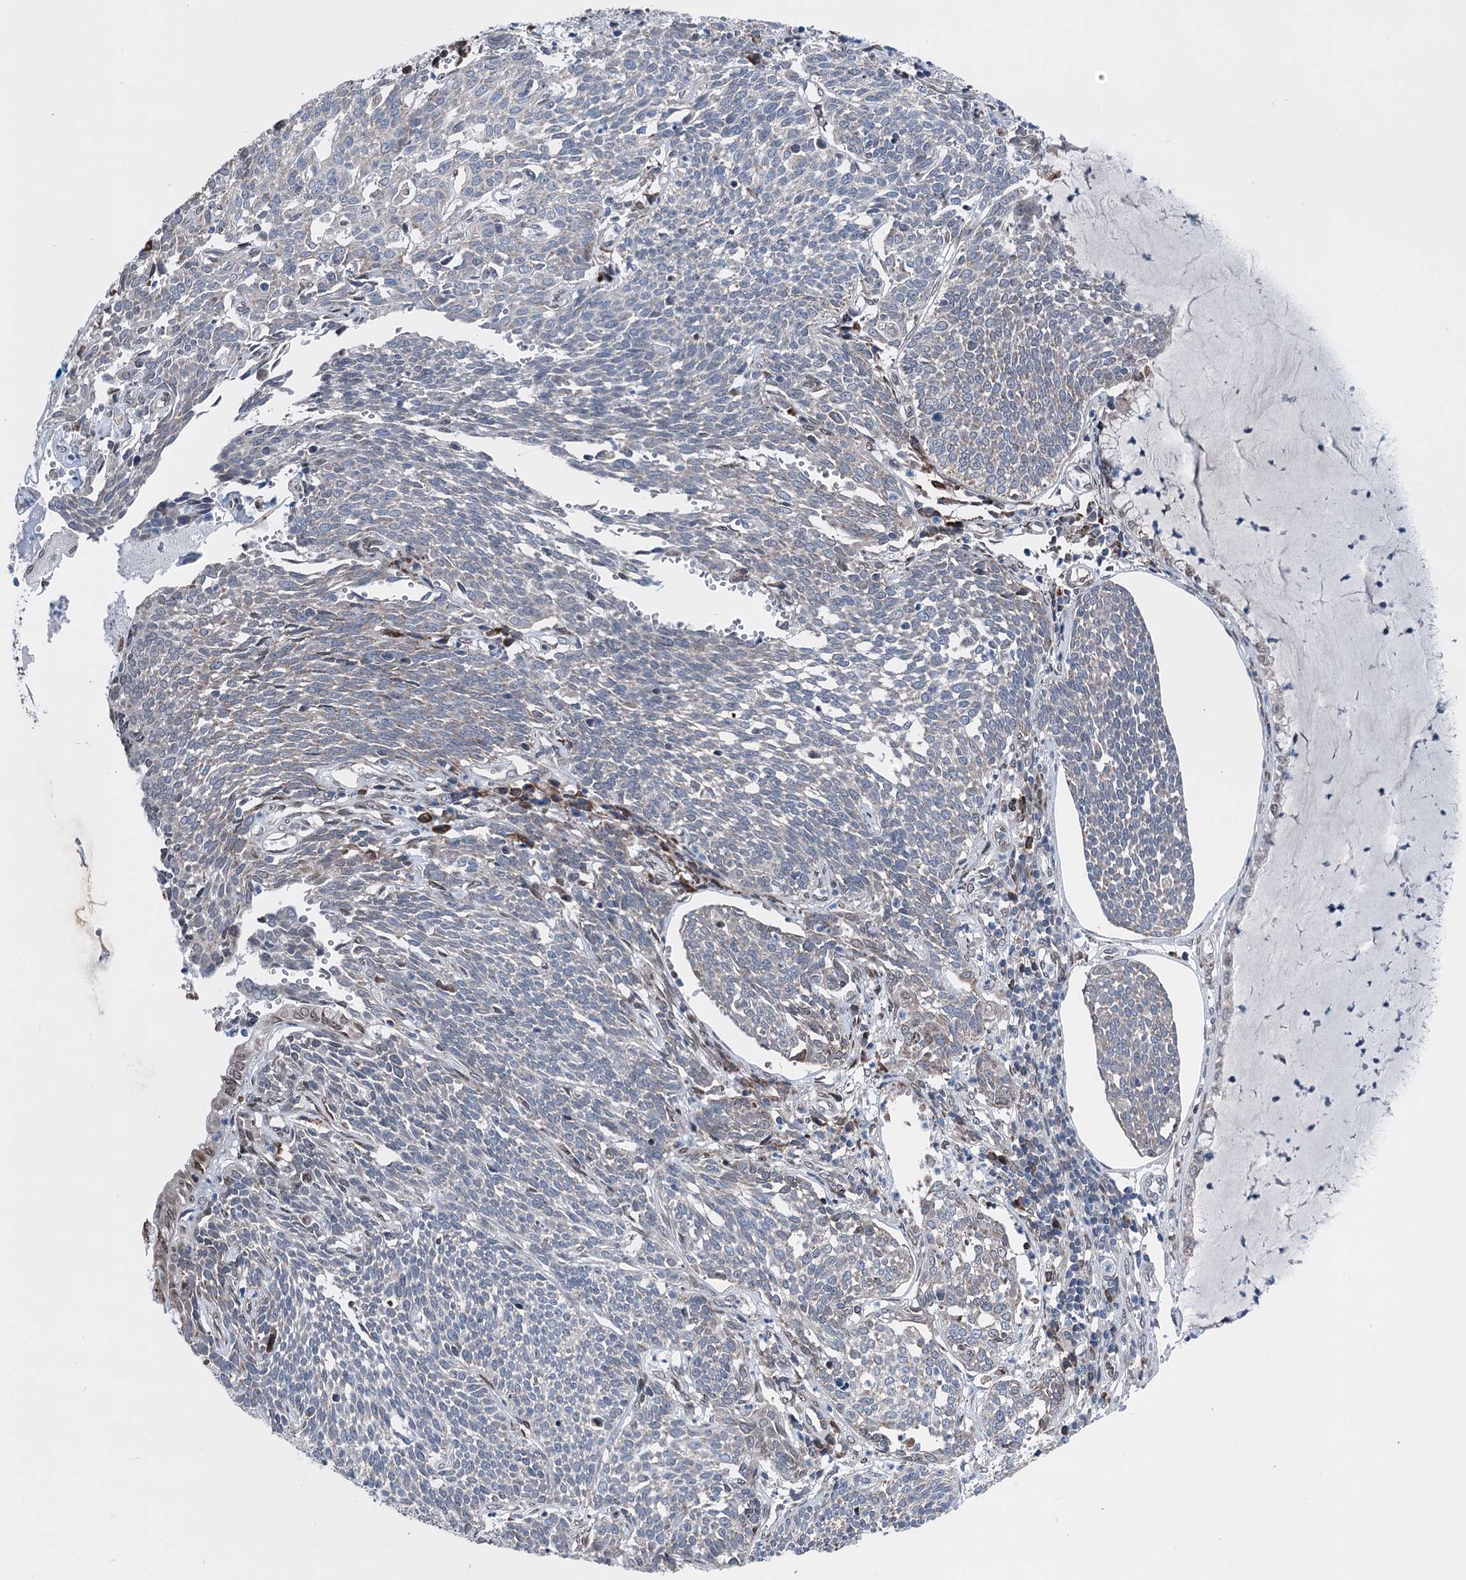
{"staining": {"intensity": "negative", "quantity": "none", "location": "none"}, "tissue": "cervical cancer", "cell_type": "Tumor cells", "image_type": "cancer", "snomed": [{"axis": "morphology", "description": "Squamous cell carcinoma, NOS"}, {"axis": "topography", "description": "Cervix"}], "caption": "Tumor cells are negative for brown protein staining in cervical cancer.", "gene": "MRPL14", "patient": {"sex": "female", "age": 34}}